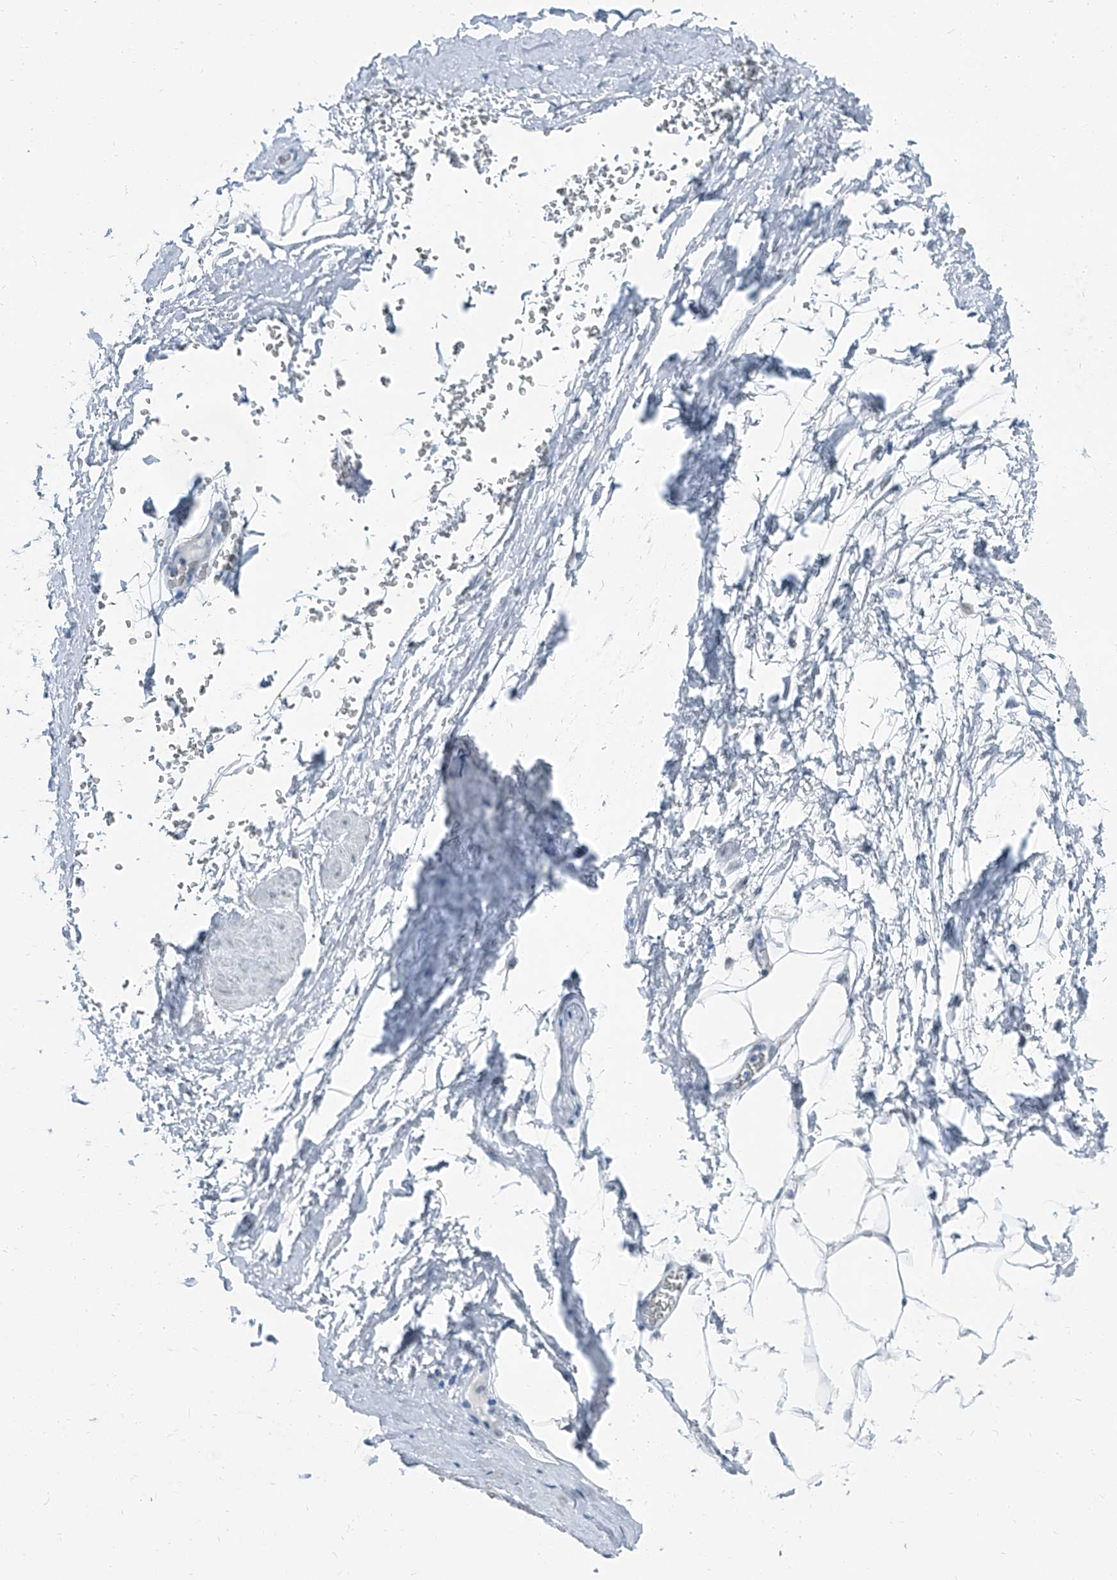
{"staining": {"intensity": "negative", "quantity": "none", "location": "none"}, "tissue": "adipose tissue", "cell_type": "Adipocytes", "image_type": "normal", "snomed": [{"axis": "morphology", "description": "Normal tissue, NOS"}, {"axis": "morphology", "description": "Adenocarcinoma, Low grade"}, {"axis": "topography", "description": "Prostate"}, {"axis": "topography", "description": "Peripheral nerve tissue"}], "caption": "Photomicrograph shows no protein expression in adipocytes of benign adipose tissue.", "gene": "RGN", "patient": {"sex": "male", "age": 63}}